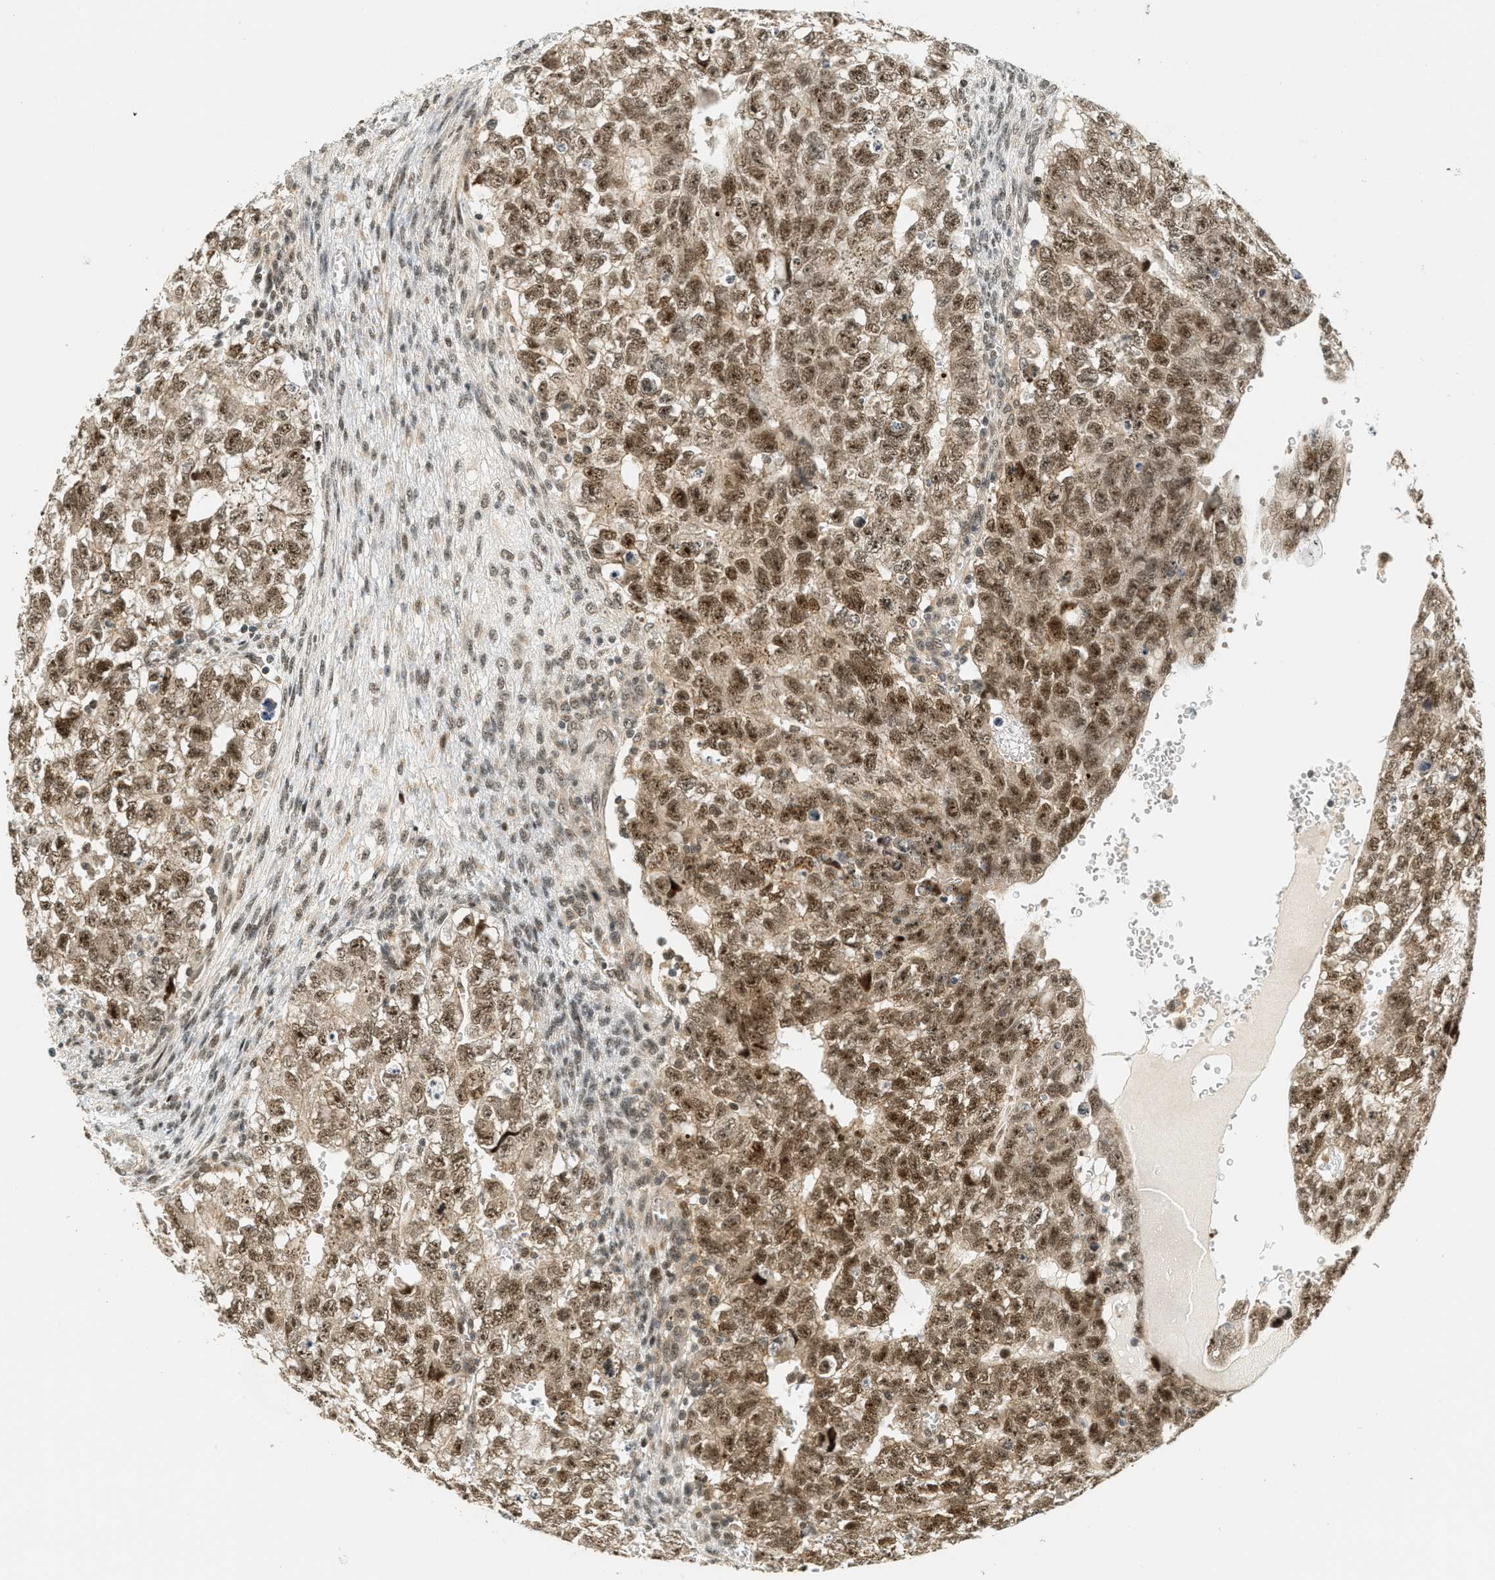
{"staining": {"intensity": "moderate", "quantity": ">75%", "location": "cytoplasmic/membranous,nuclear"}, "tissue": "testis cancer", "cell_type": "Tumor cells", "image_type": "cancer", "snomed": [{"axis": "morphology", "description": "Seminoma, NOS"}, {"axis": "morphology", "description": "Carcinoma, Embryonal, NOS"}, {"axis": "topography", "description": "Testis"}], "caption": "Immunohistochemical staining of human testis cancer (embryonal carcinoma) exhibits medium levels of moderate cytoplasmic/membranous and nuclear expression in approximately >75% of tumor cells.", "gene": "FOXM1", "patient": {"sex": "male", "age": 38}}